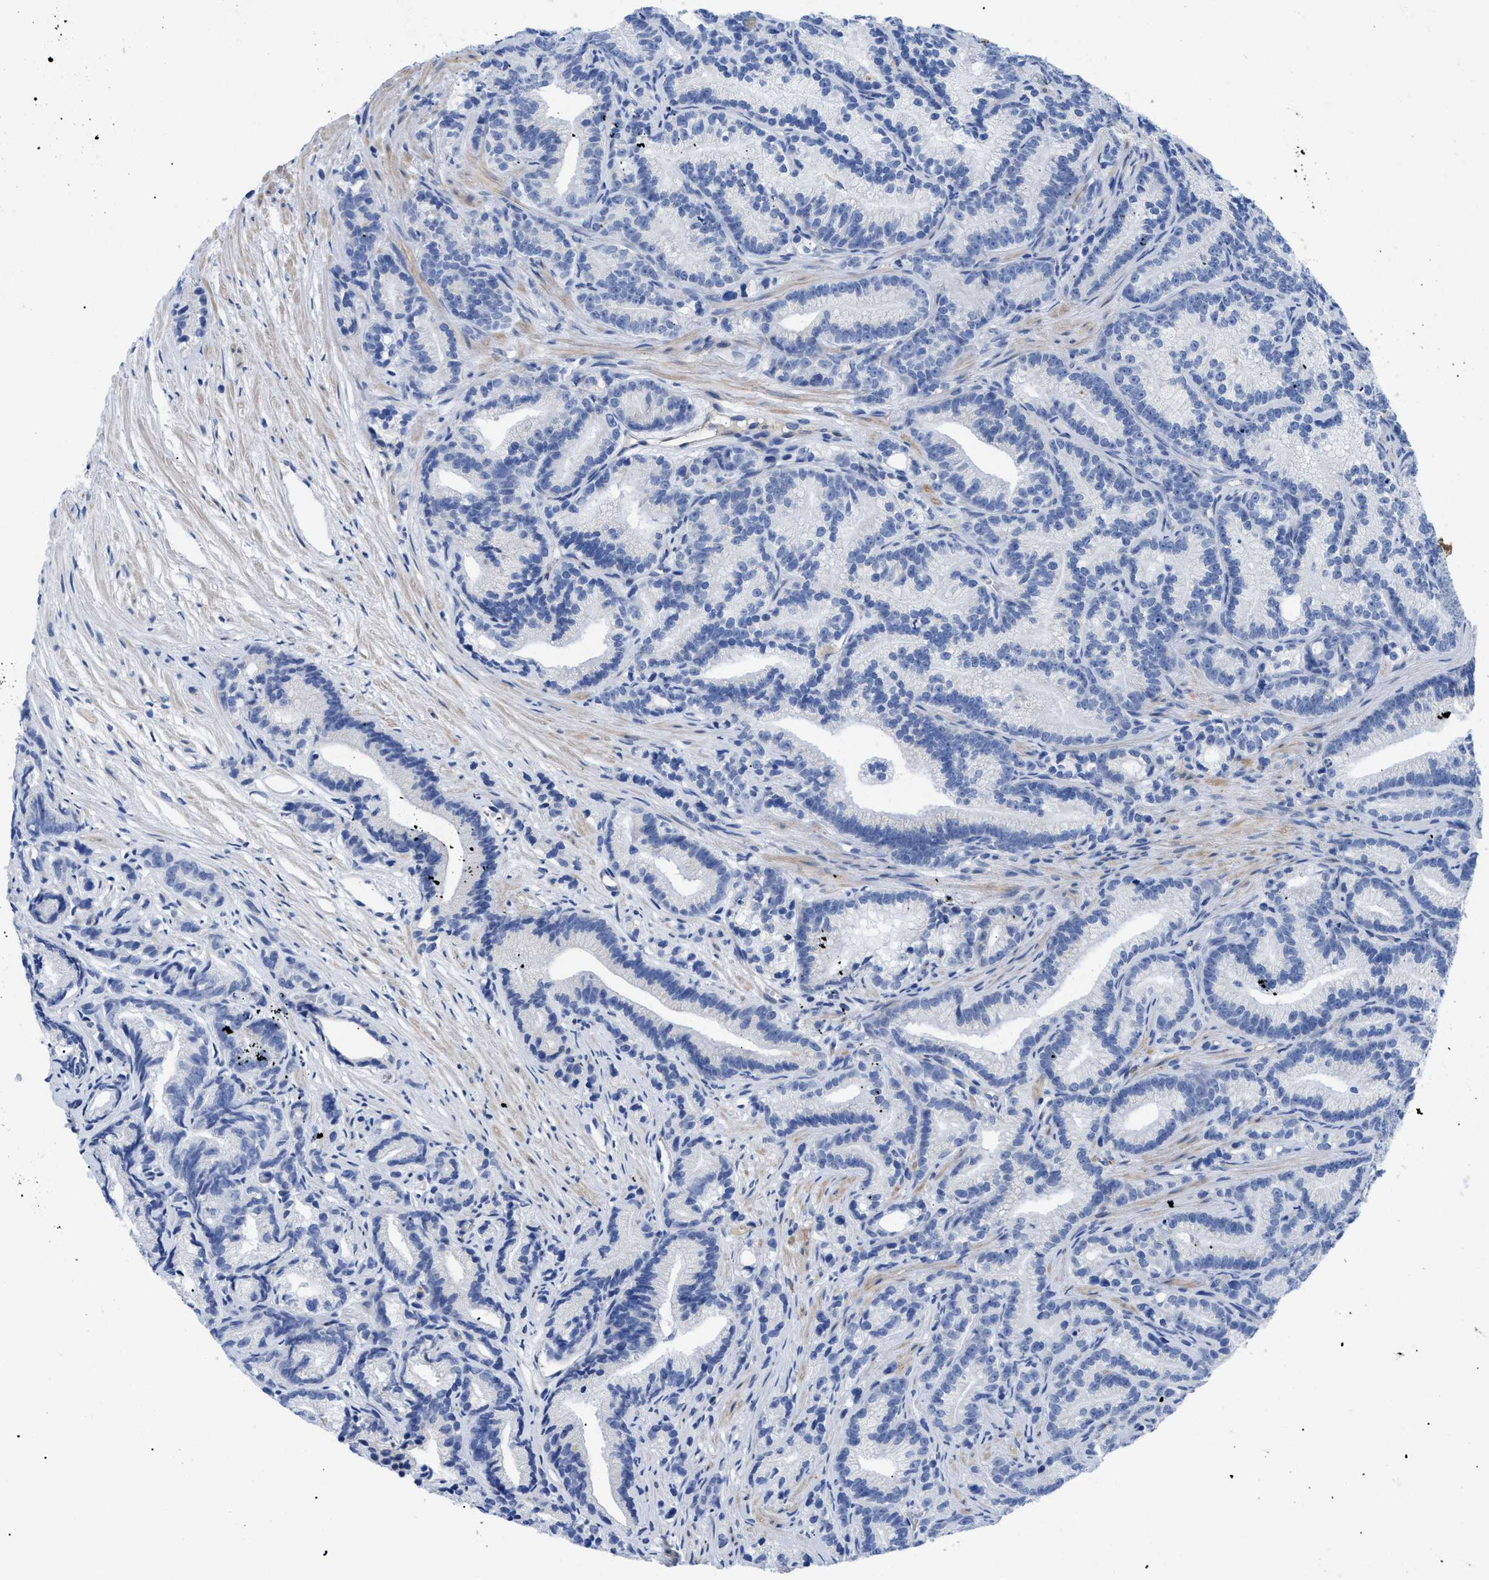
{"staining": {"intensity": "negative", "quantity": "none", "location": "none"}, "tissue": "prostate cancer", "cell_type": "Tumor cells", "image_type": "cancer", "snomed": [{"axis": "morphology", "description": "Adenocarcinoma, Low grade"}, {"axis": "topography", "description": "Prostate"}], "caption": "A histopathology image of prostate adenocarcinoma (low-grade) stained for a protein demonstrates no brown staining in tumor cells.", "gene": "TMEM68", "patient": {"sex": "male", "age": 89}}